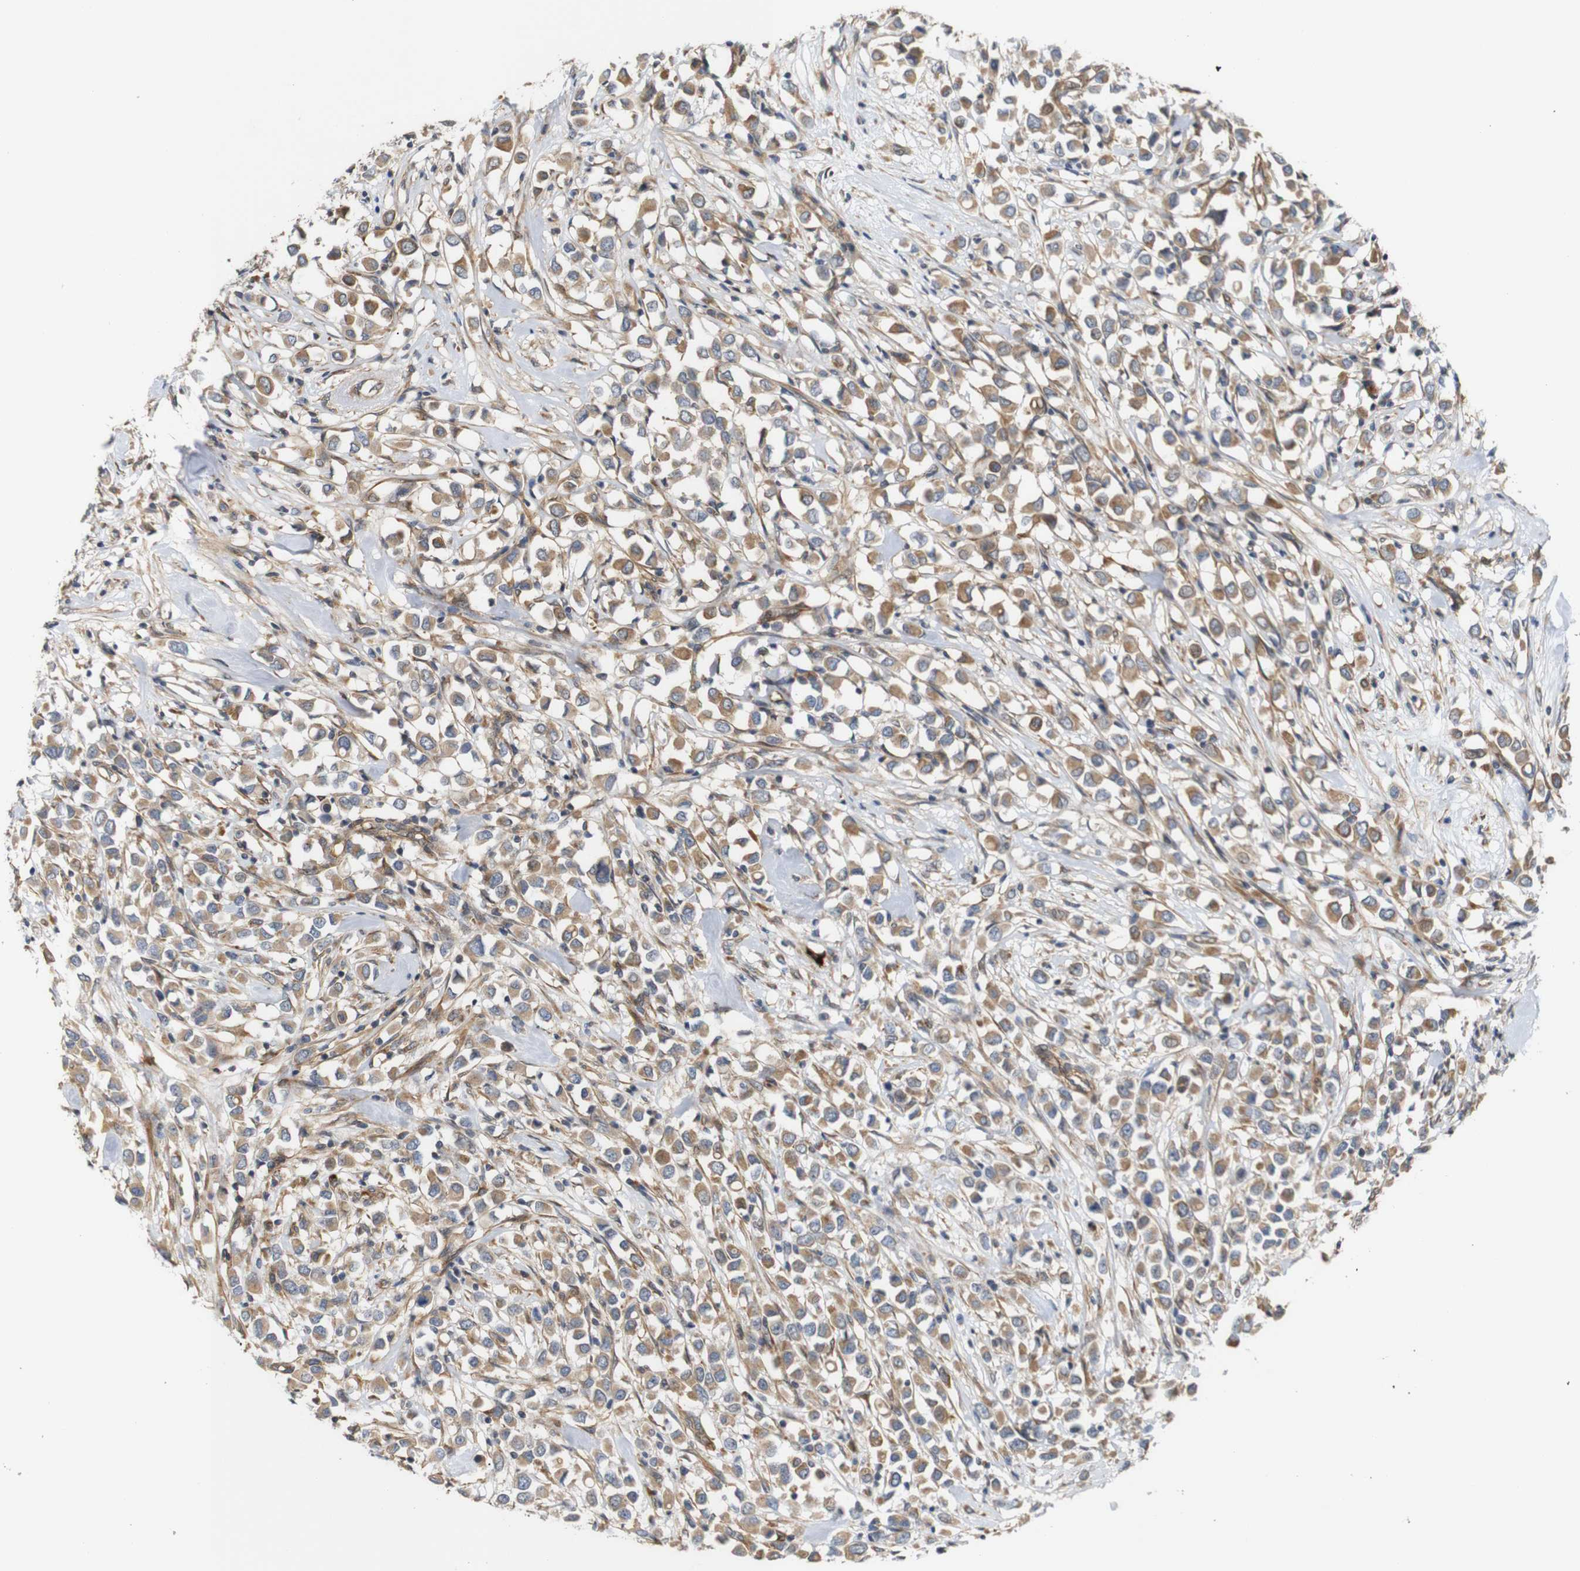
{"staining": {"intensity": "moderate", "quantity": ">75%", "location": "cytoplasmic/membranous"}, "tissue": "breast cancer", "cell_type": "Tumor cells", "image_type": "cancer", "snomed": [{"axis": "morphology", "description": "Duct carcinoma"}, {"axis": "topography", "description": "Breast"}], "caption": "Infiltrating ductal carcinoma (breast) stained with a brown dye demonstrates moderate cytoplasmic/membranous positive expression in approximately >75% of tumor cells.", "gene": "RPTOR", "patient": {"sex": "female", "age": 61}}